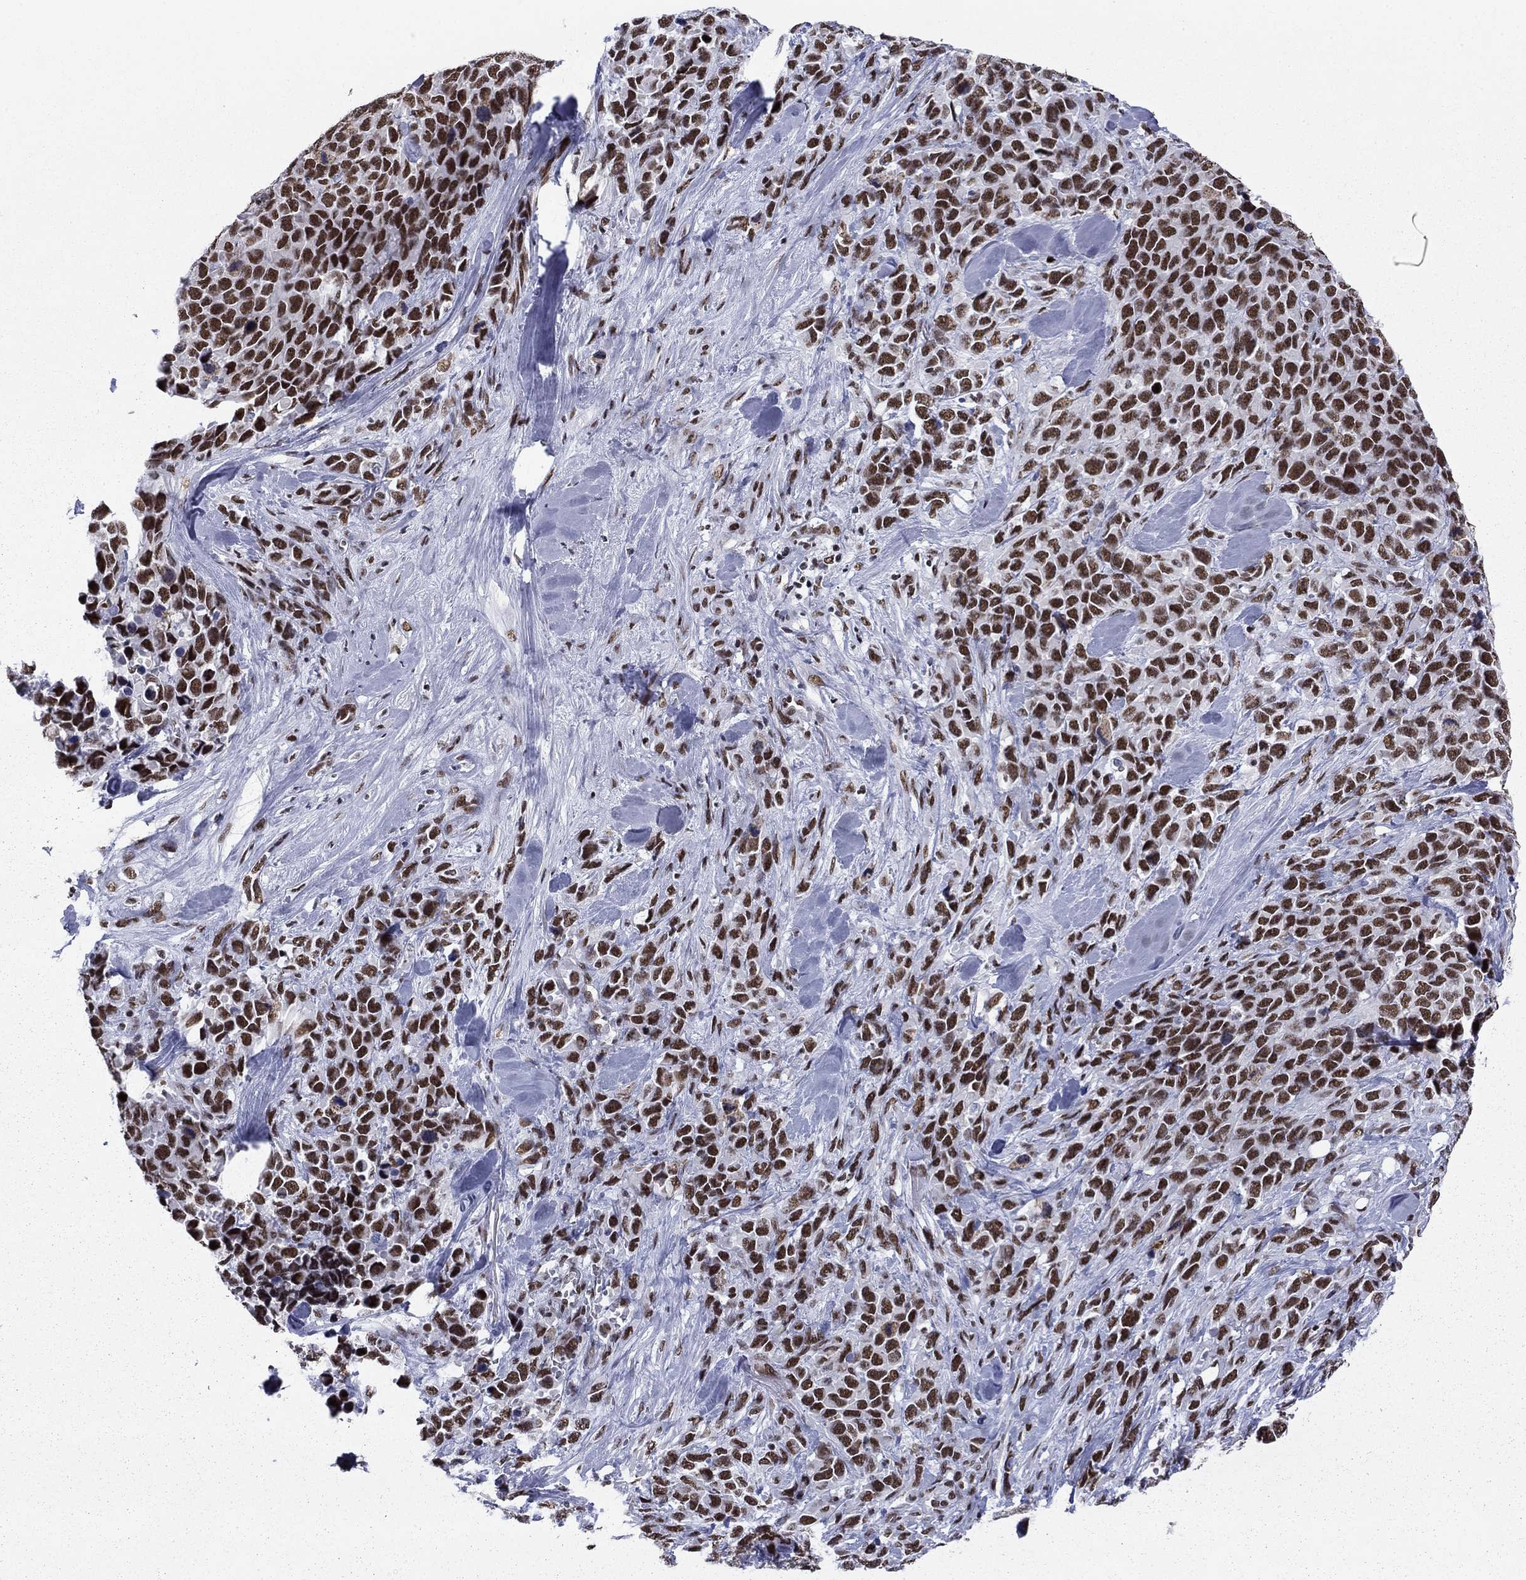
{"staining": {"intensity": "strong", "quantity": ">75%", "location": "nuclear"}, "tissue": "melanoma", "cell_type": "Tumor cells", "image_type": "cancer", "snomed": [{"axis": "morphology", "description": "Malignant melanoma, Metastatic site"}, {"axis": "topography", "description": "Skin"}], "caption": "Tumor cells demonstrate high levels of strong nuclear positivity in approximately >75% of cells in human melanoma.", "gene": "ETV5", "patient": {"sex": "male", "age": 84}}